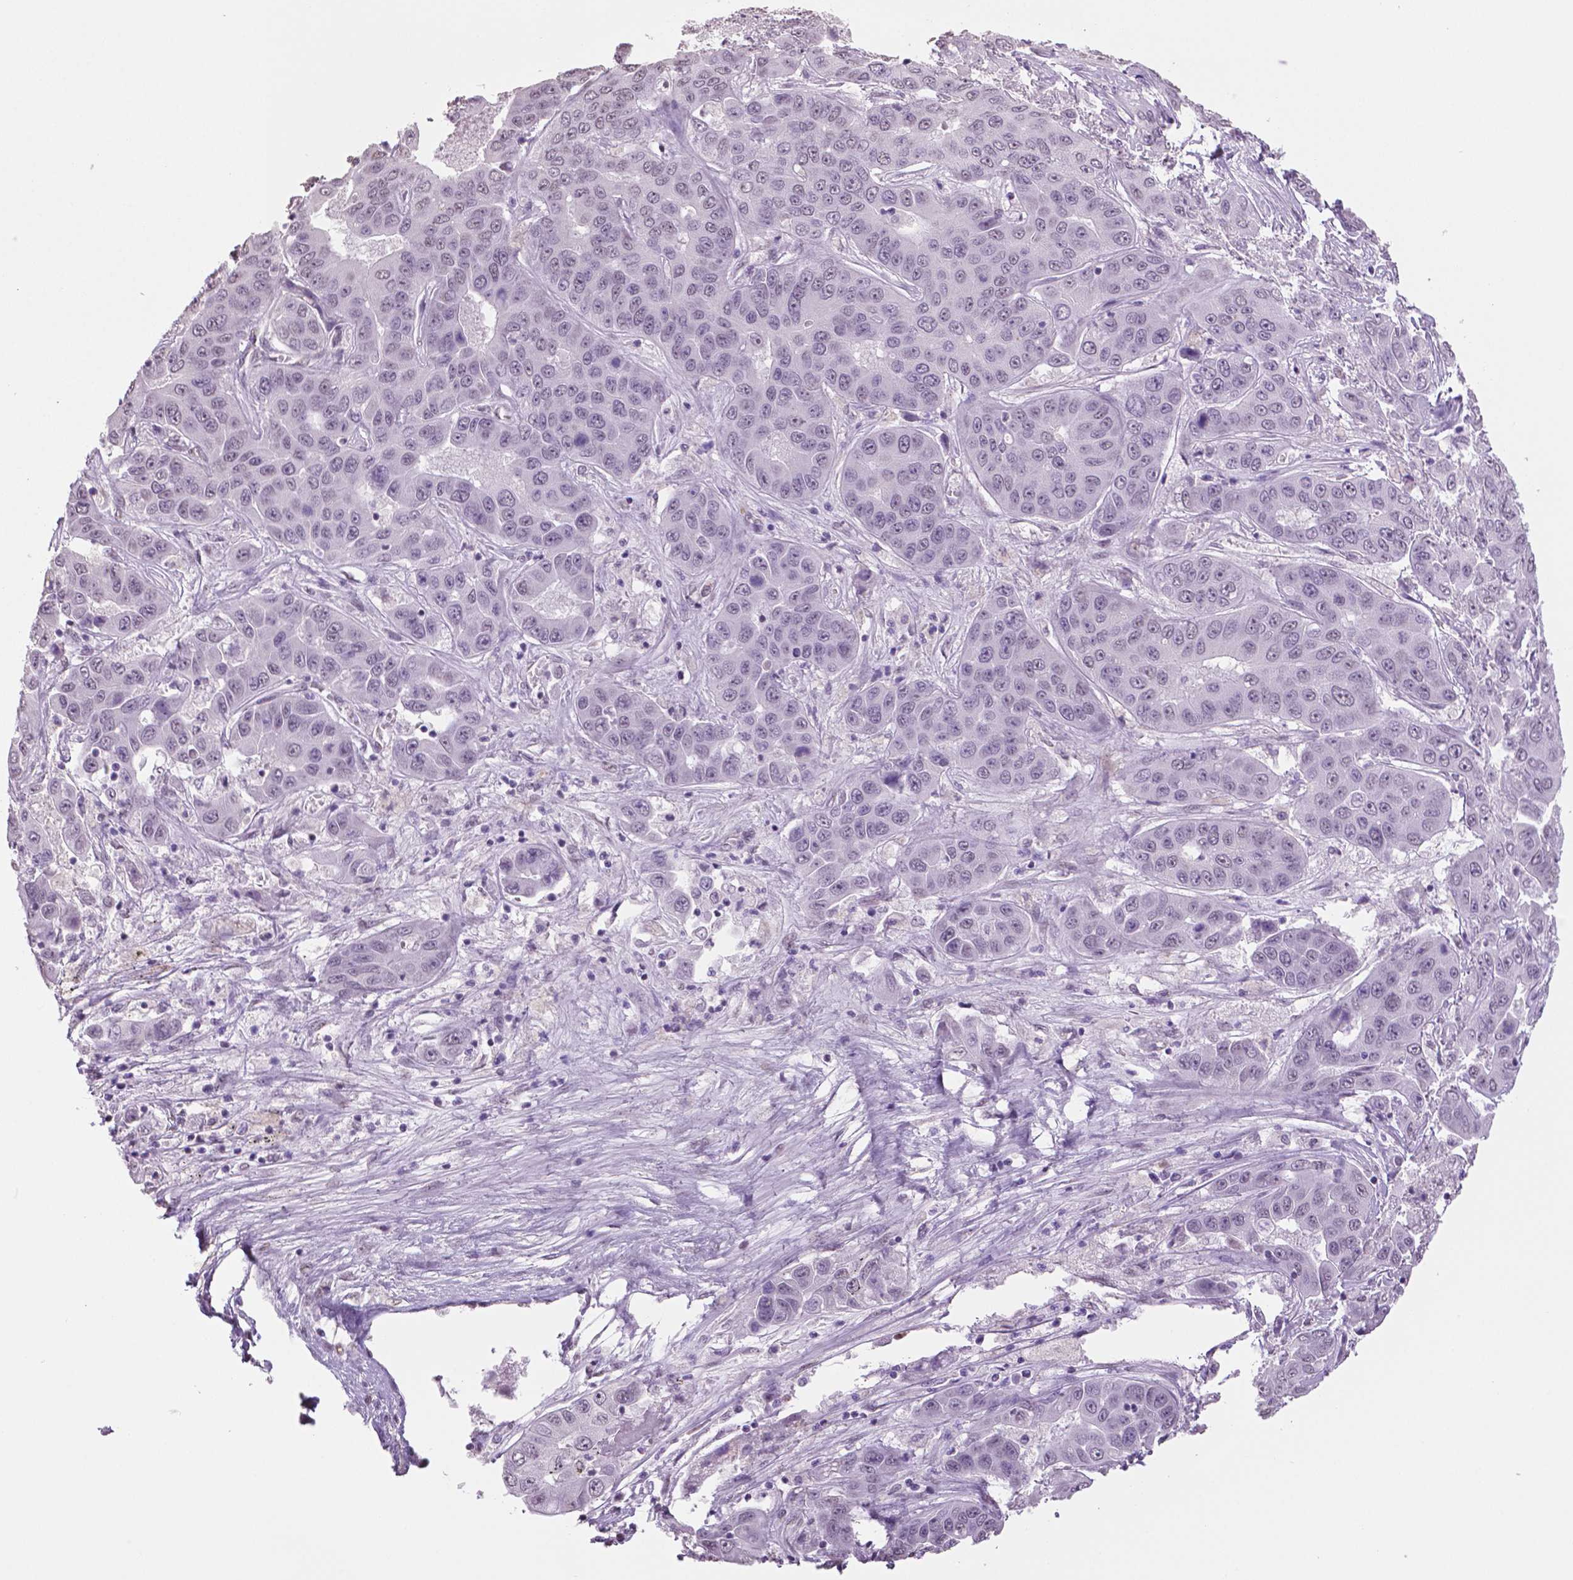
{"staining": {"intensity": "negative", "quantity": "none", "location": "none"}, "tissue": "liver cancer", "cell_type": "Tumor cells", "image_type": "cancer", "snomed": [{"axis": "morphology", "description": "Cholangiocarcinoma"}, {"axis": "topography", "description": "Liver"}], "caption": "The histopathology image demonstrates no staining of tumor cells in liver cancer (cholangiocarcinoma).", "gene": "IGF2BP1", "patient": {"sex": "female", "age": 52}}